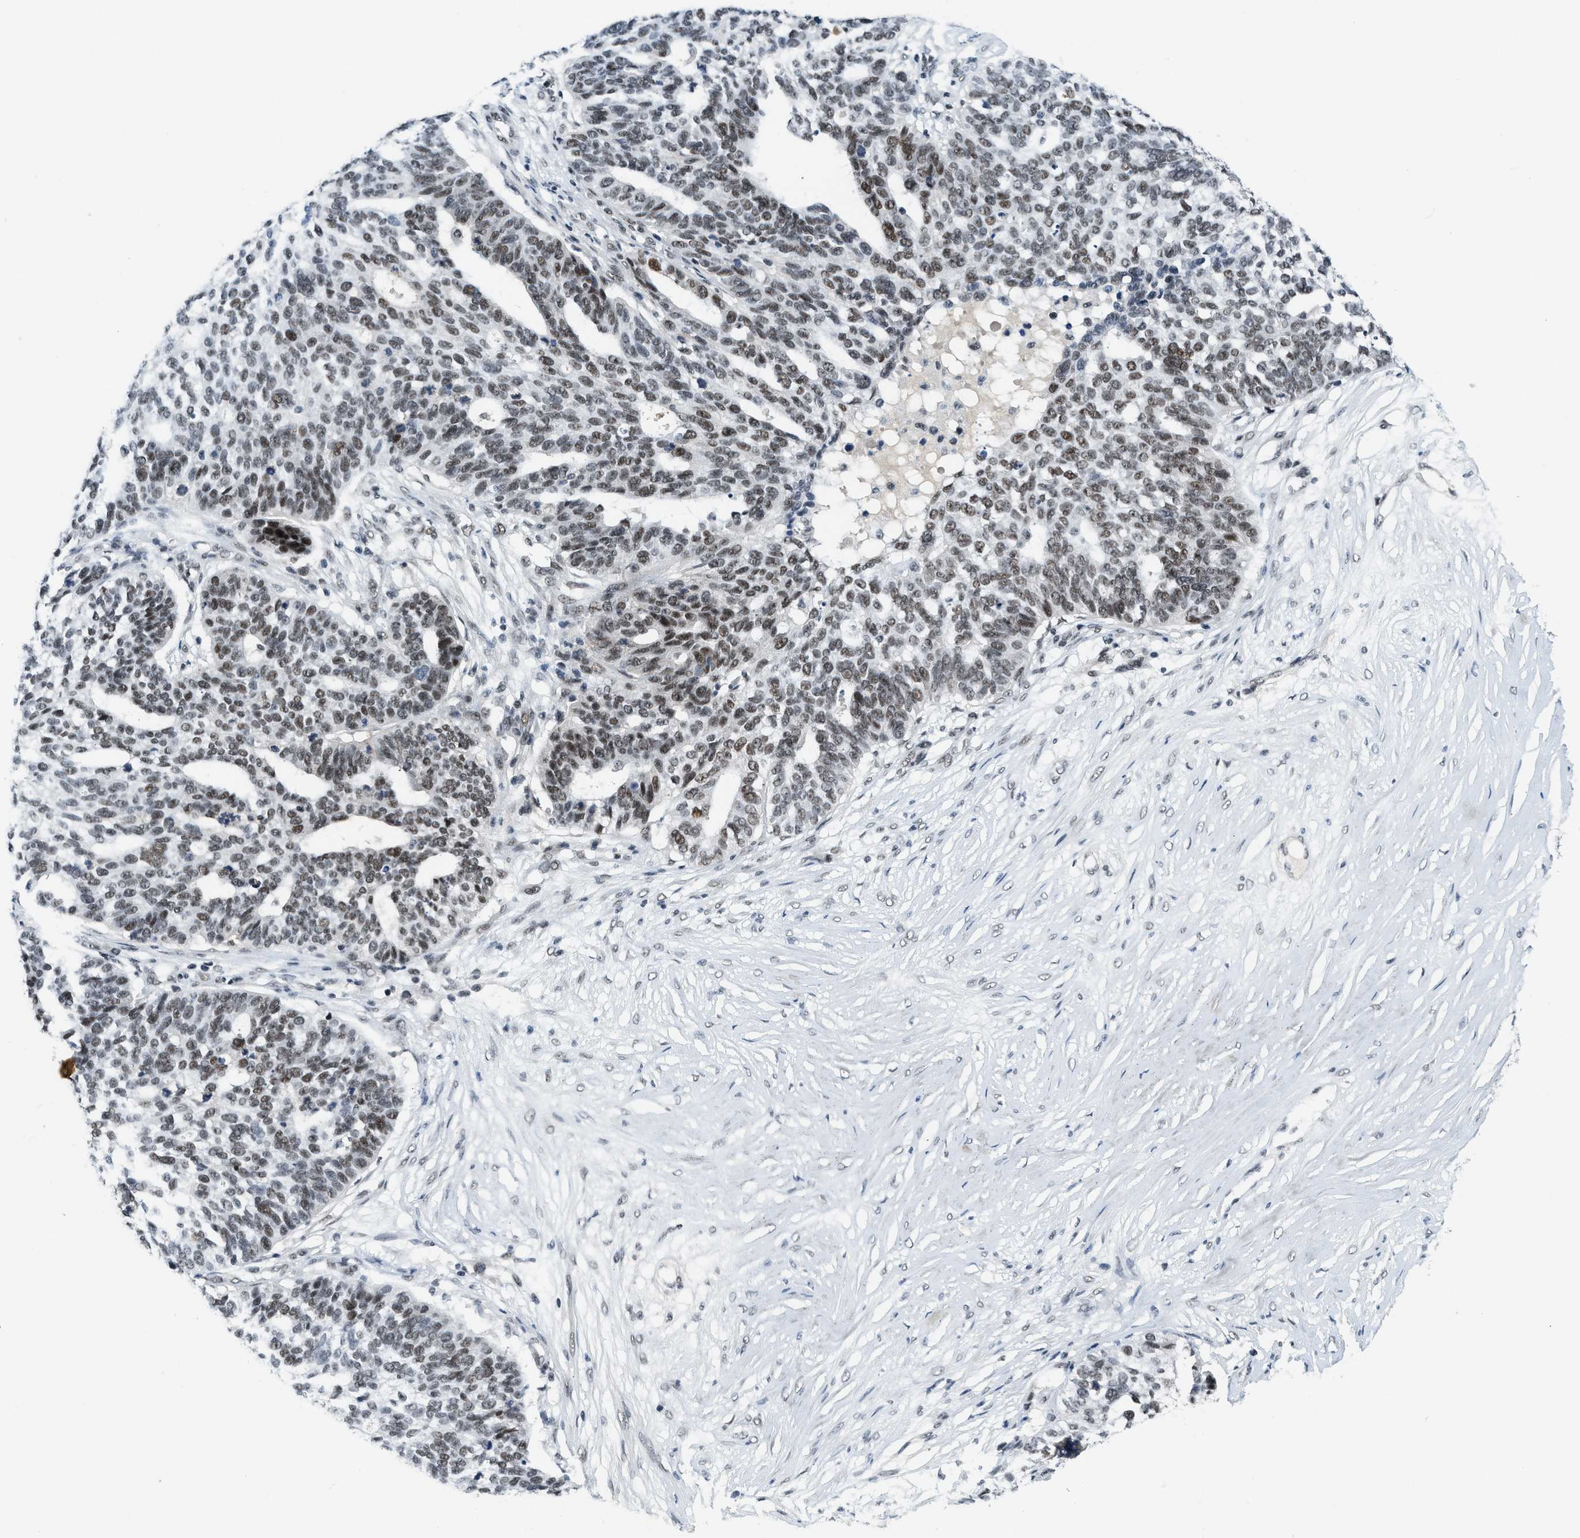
{"staining": {"intensity": "moderate", "quantity": ">75%", "location": "nuclear"}, "tissue": "ovarian cancer", "cell_type": "Tumor cells", "image_type": "cancer", "snomed": [{"axis": "morphology", "description": "Cystadenocarcinoma, serous, NOS"}, {"axis": "topography", "description": "Ovary"}], "caption": "Immunohistochemical staining of human ovarian cancer exhibits moderate nuclear protein positivity in approximately >75% of tumor cells.", "gene": "NCOA1", "patient": {"sex": "female", "age": 59}}